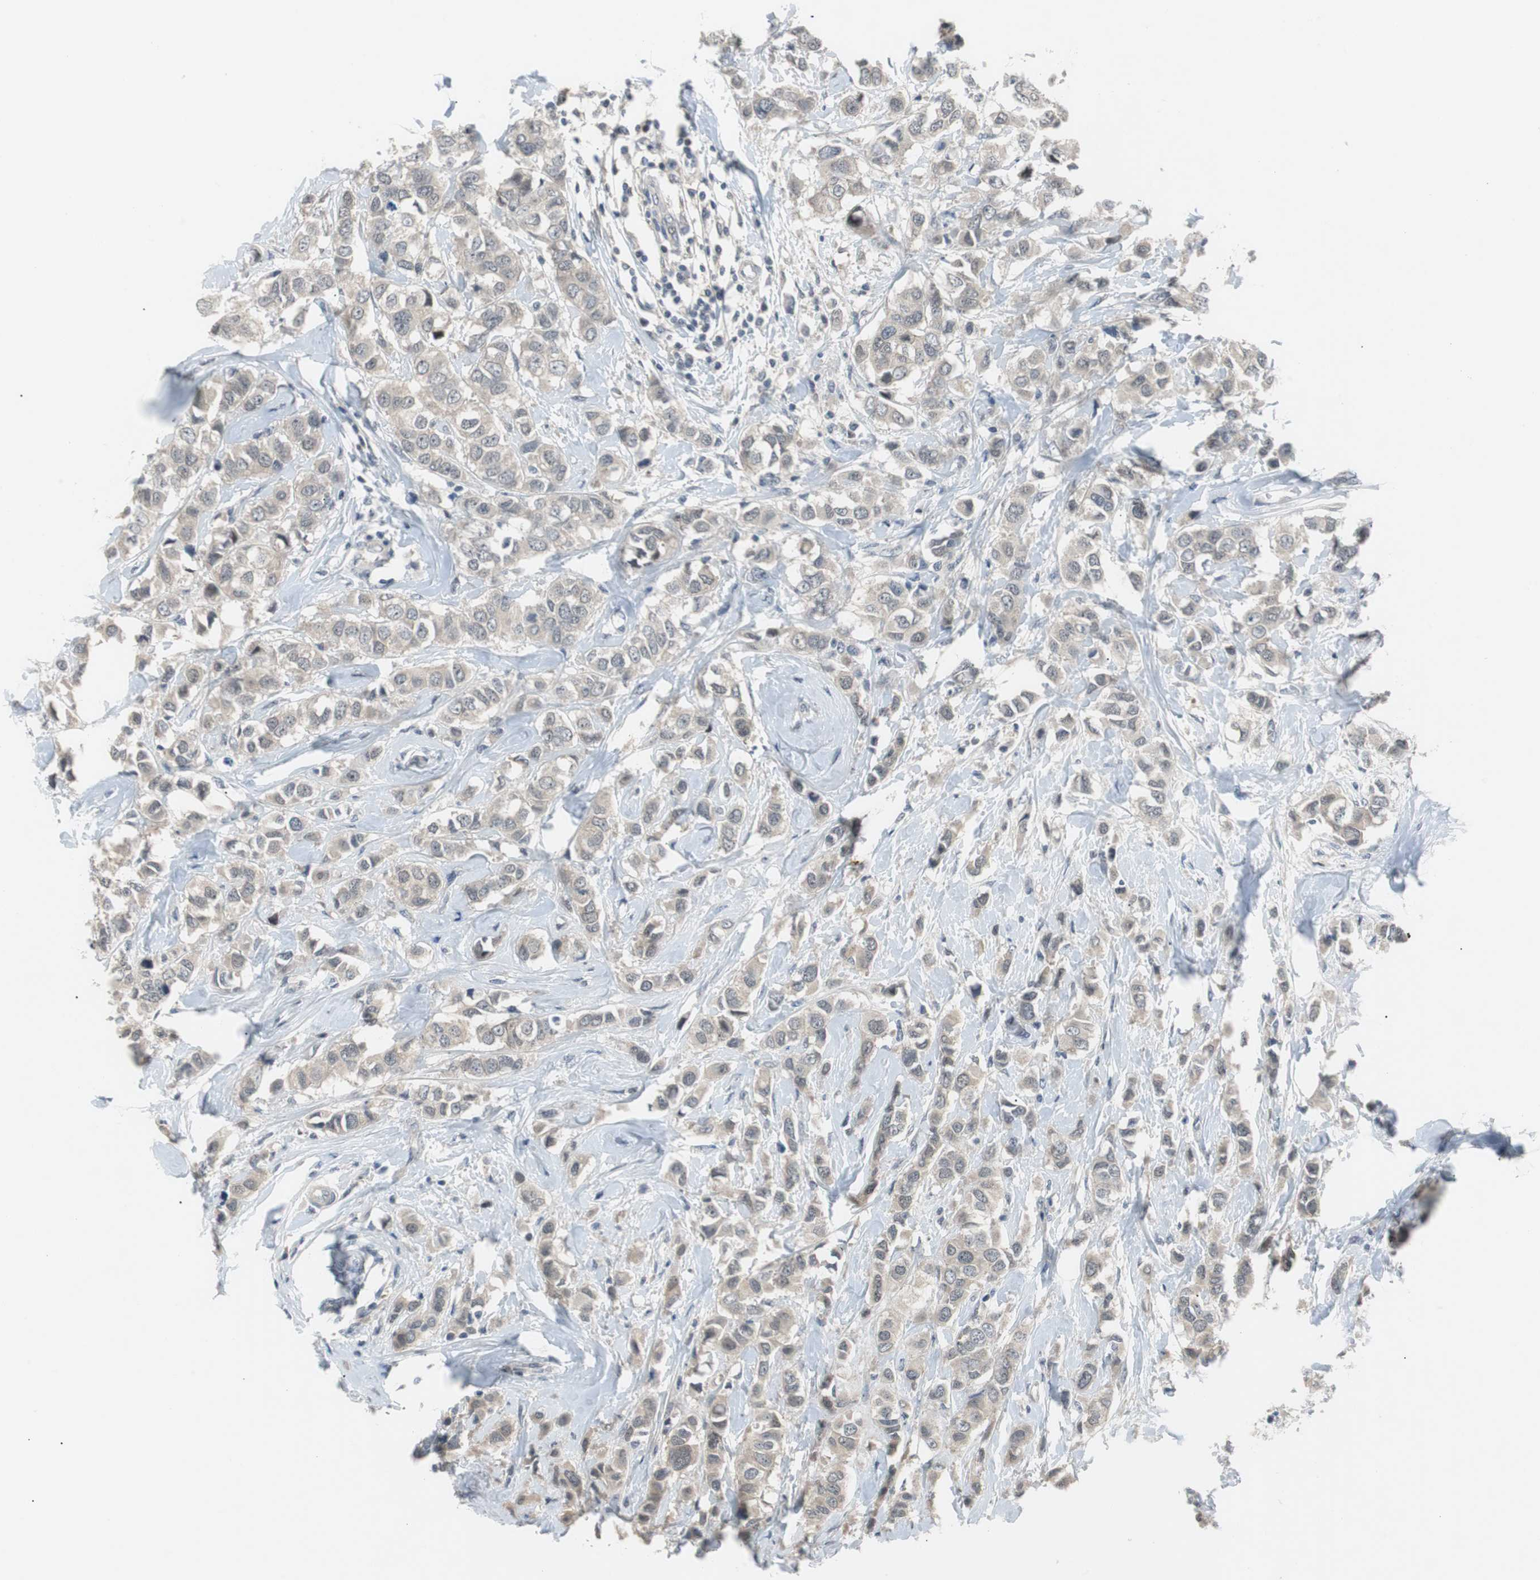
{"staining": {"intensity": "weak", "quantity": "25%-75%", "location": "cytoplasmic/membranous"}, "tissue": "breast cancer", "cell_type": "Tumor cells", "image_type": "cancer", "snomed": [{"axis": "morphology", "description": "Duct carcinoma"}, {"axis": "topography", "description": "Breast"}], "caption": "Breast intraductal carcinoma was stained to show a protein in brown. There is low levels of weak cytoplasmic/membranous staining in about 25%-75% of tumor cells.", "gene": "MAP2K4", "patient": {"sex": "female", "age": 50}}